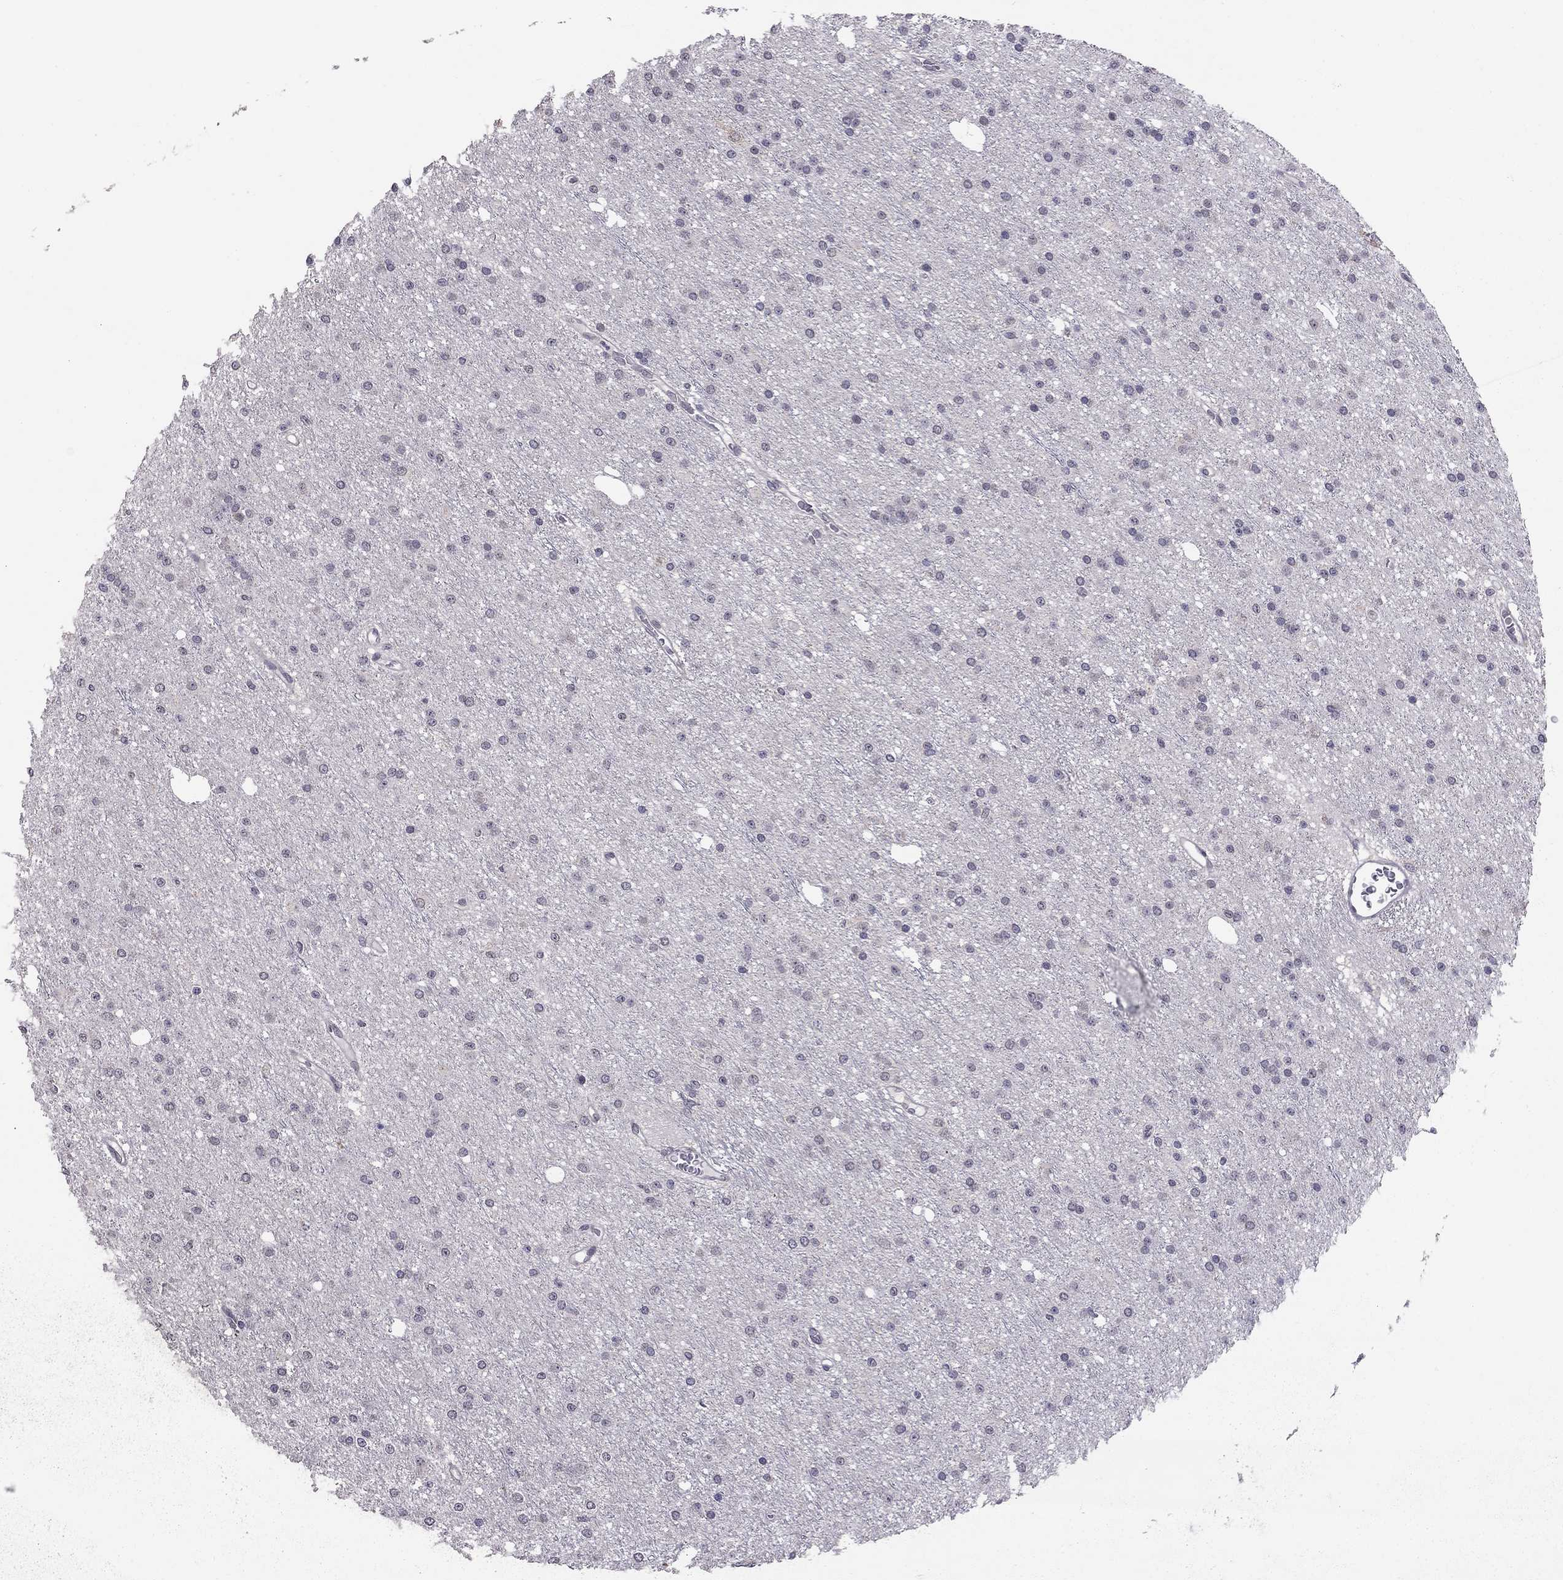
{"staining": {"intensity": "negative", "quantity": "none", "location": "none"}, "tissue": "glioma", "cell_type": "Tumor cells", "image_type": "cancer", "snomed": [{"axis": "morphology", "description": "Glioma, malignant, Low grade"}, {"axis": "topography", "description": "Brain"}], "caption": "High magnification brightfield microscopy of glioma stained with DAB (brown) and counterstained with hematoxylin (blue): tumor cells show no significant expression. Nuclei are stained in blue.", "gene": "HSF2BP", "patient": {"sex": "male", "age": 27}}